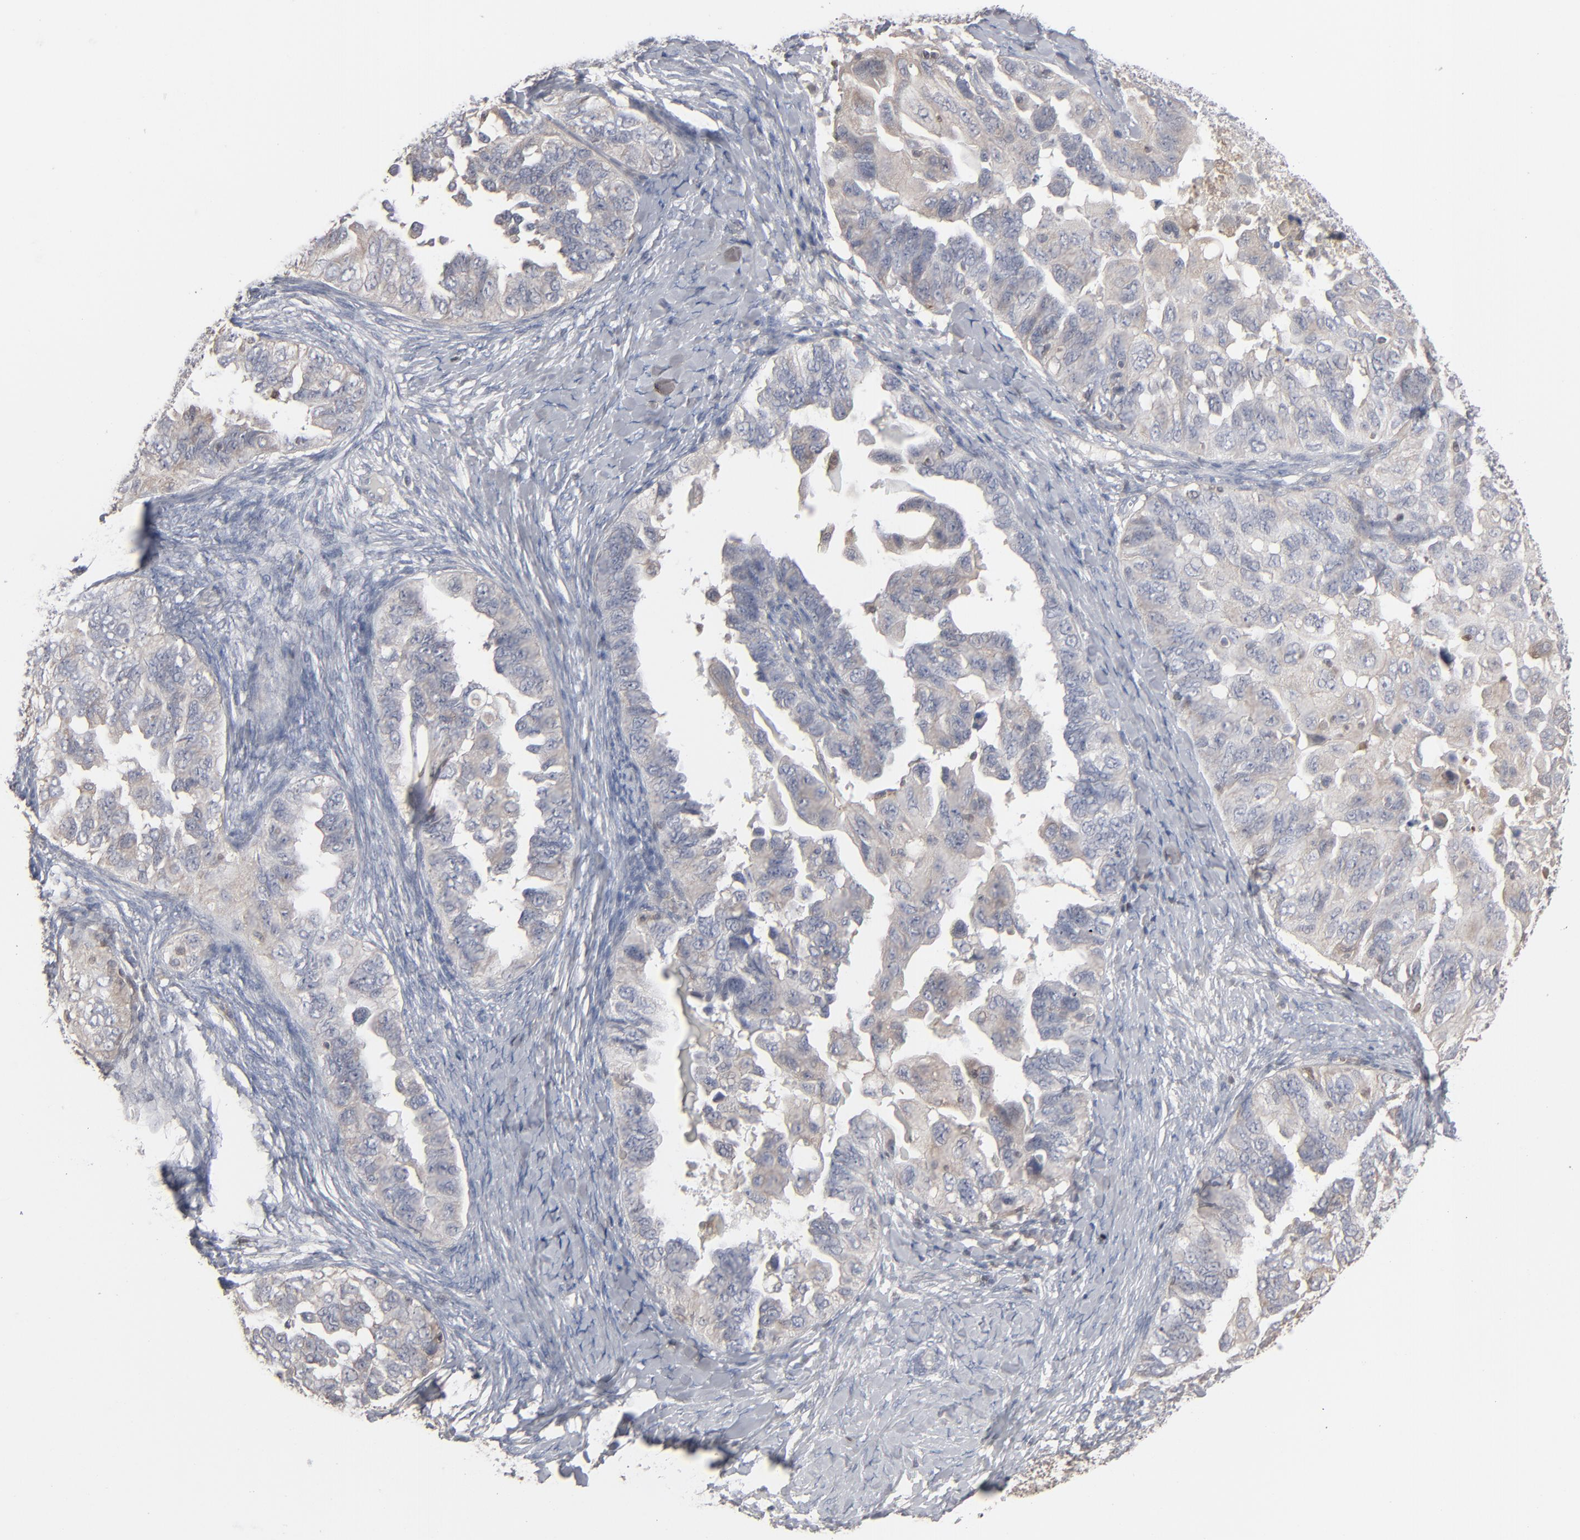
{"staining": {"intensity": "negative", "quantity": "none", "location": "none"}, "tissue": "ovarian cancer", "cell_type": "Tumor cells", "image_type": "cancer", "snomed": [{"axis": "morphology", "description": "Cystadenocarcinoma, serous, NOS"}, {"axis": "topography", "description": "Ovary"}], "caption": "Protein analysis of ovarian cancer (serous cystadenocarcinoma) shows no significant expression in tumor cells.", "gene": "STAT4", "patient": {"sex": "female", "age": 82}}